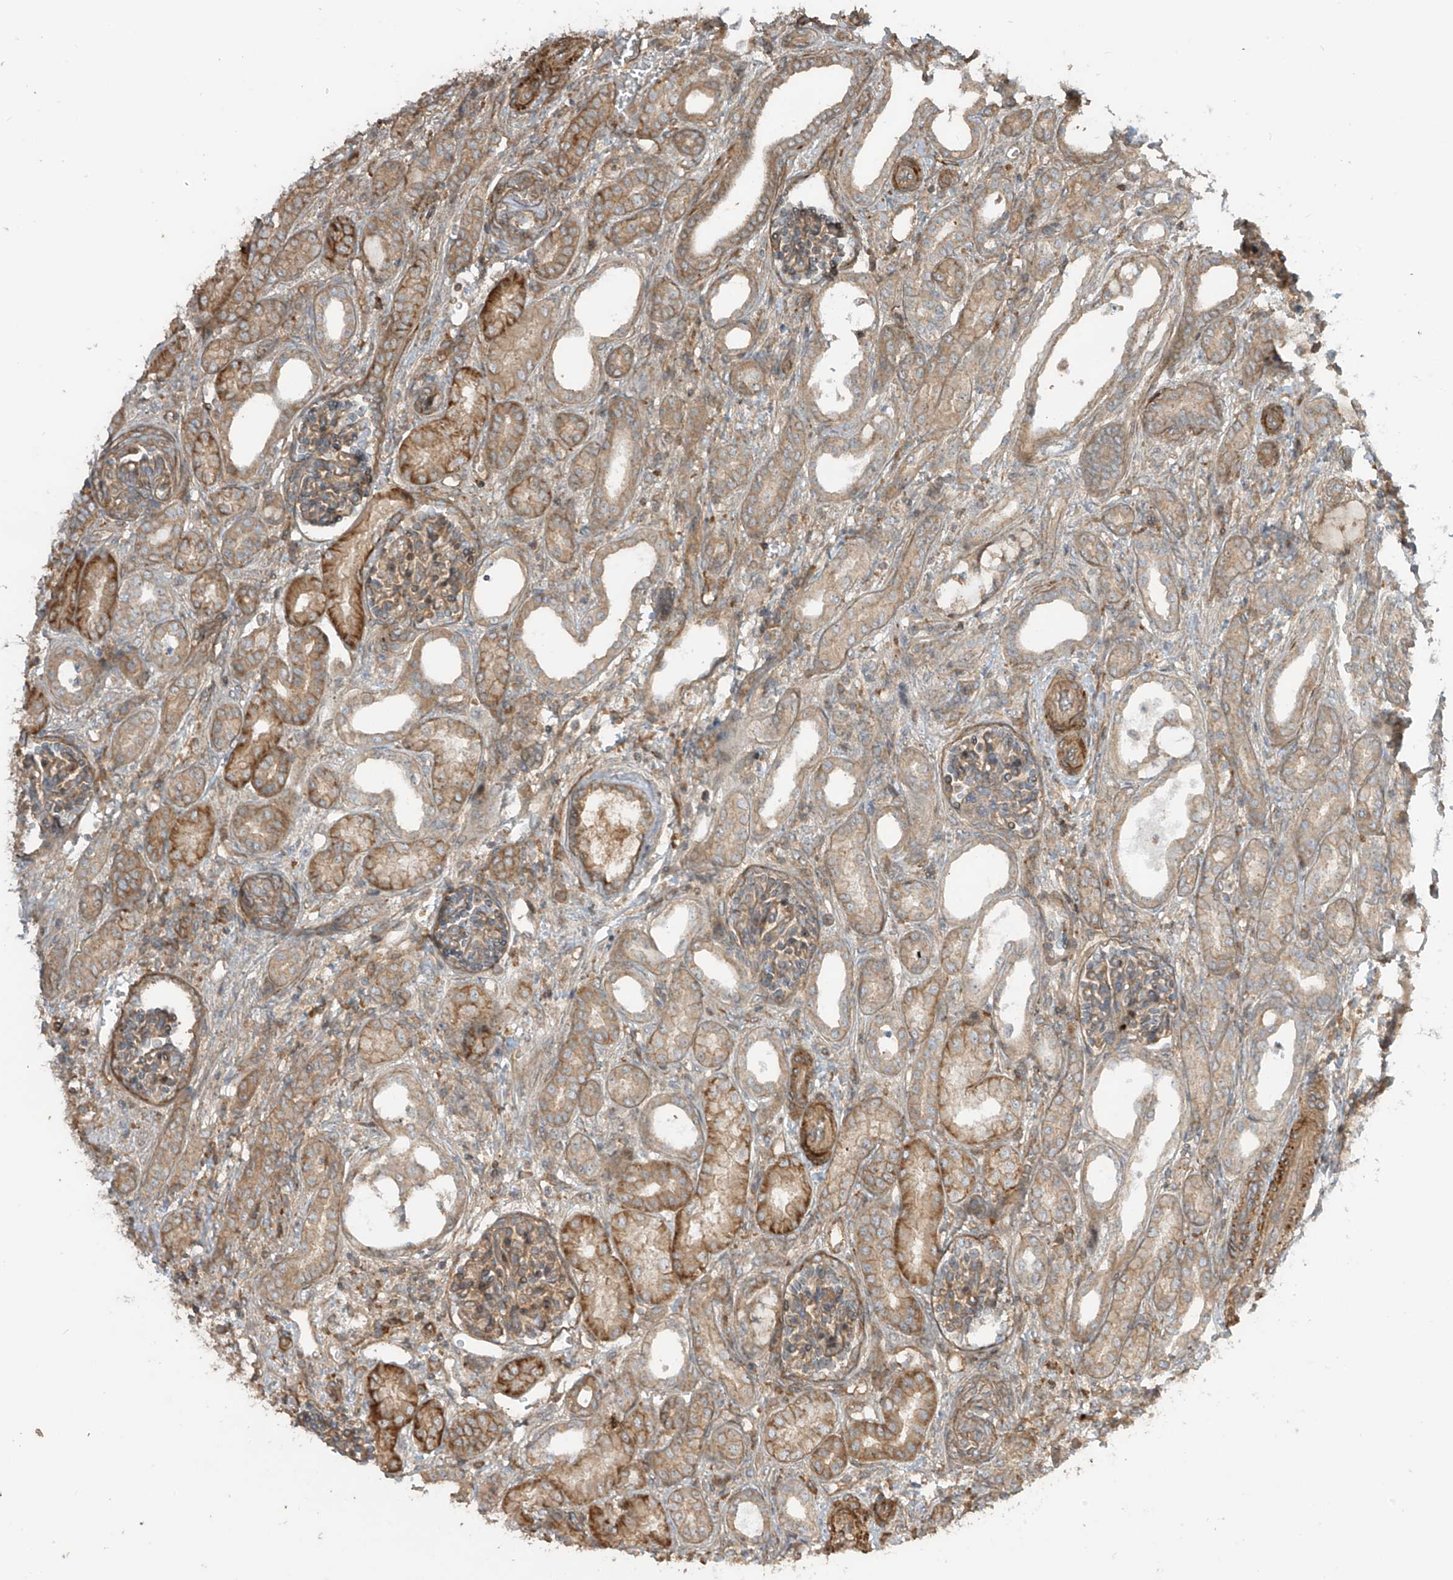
{"staining": {"intensity": "moderate", "quantity": "25%-75%", "location": "cytoplasmic/membranous"}, "tissue": "kidney", "cell_type": "Cells in glomeruli", "image_type": "normal", "snomed": [{"axis": "morphology", "description": "Normal tissue, NOS"}, {"axis": "morphology", "description": "Neoplasm, malignant, NOS"}, {"axis": "topography", "description": "Kidney"}], "caption": "Immunohistochemical staining of unremarkable kidney shows 25%-75% levels of moderate cytoplasmic/membranous protein staining in about 25%-75% of cells in glomeruli.", "gene": "ENTR1", "patient": {"sex": "female", "age": 1}}